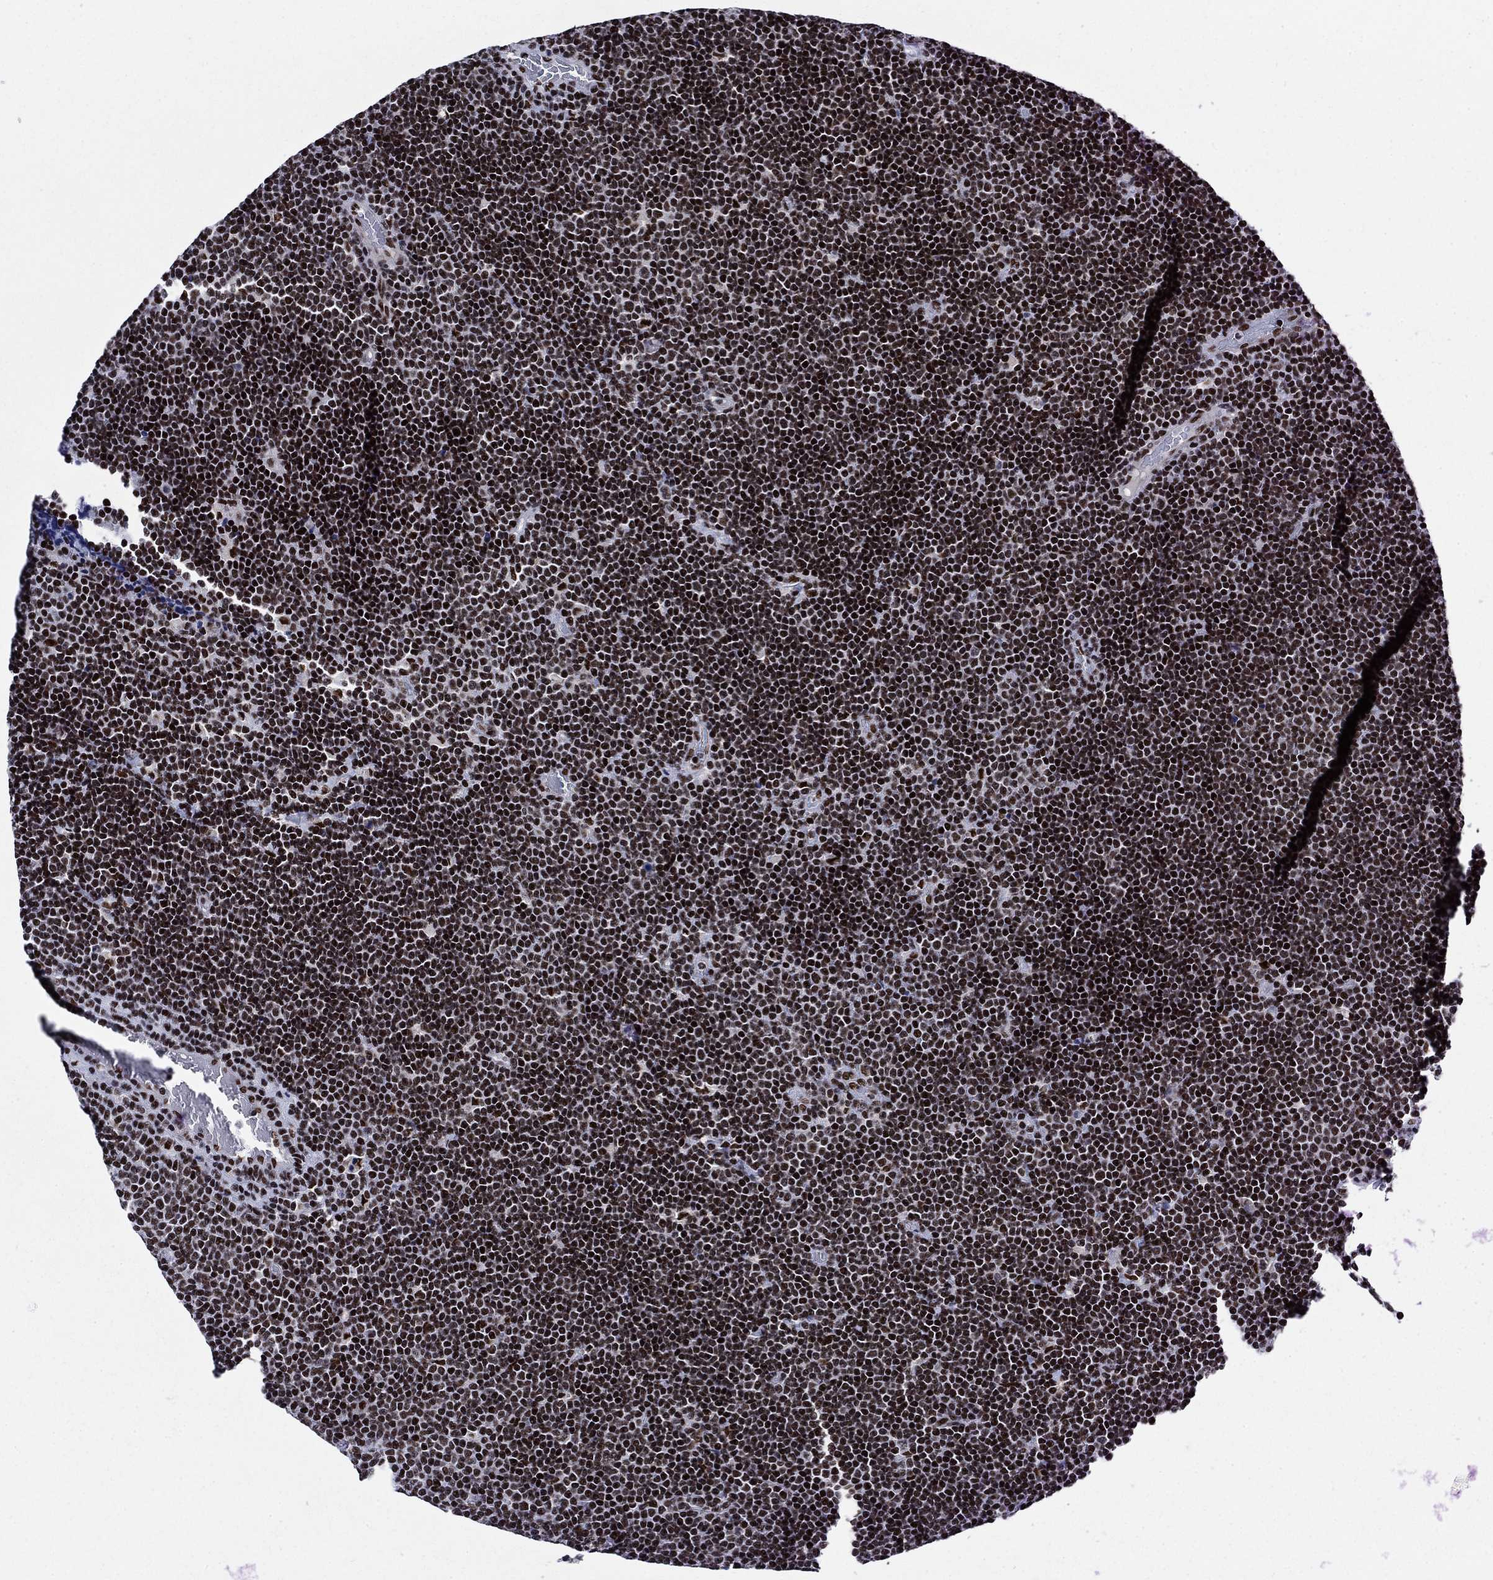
{"staining": {"intensity": "strong", "quantity": ">75%", "location": "nuclear"}, "tissue": "lymphoma", "cell_type": "Tumor cells", "image_type": "cancer", "snomed": [{"axis": "morphology", "description": "Malignant lymphoma, non-Hodgkin's type, Low grade"}, {"axis": "topography", "description": "Brain"}], "caption": "Immunohistochemical staining of human malignant lymphoma, non-Hodgkin's type (low-grade) exhibits strong nuclear protein expression in about >75% of tumor cells.", "gene": "RPRD1B", "patient": {"sex": "female", "age": 66}}